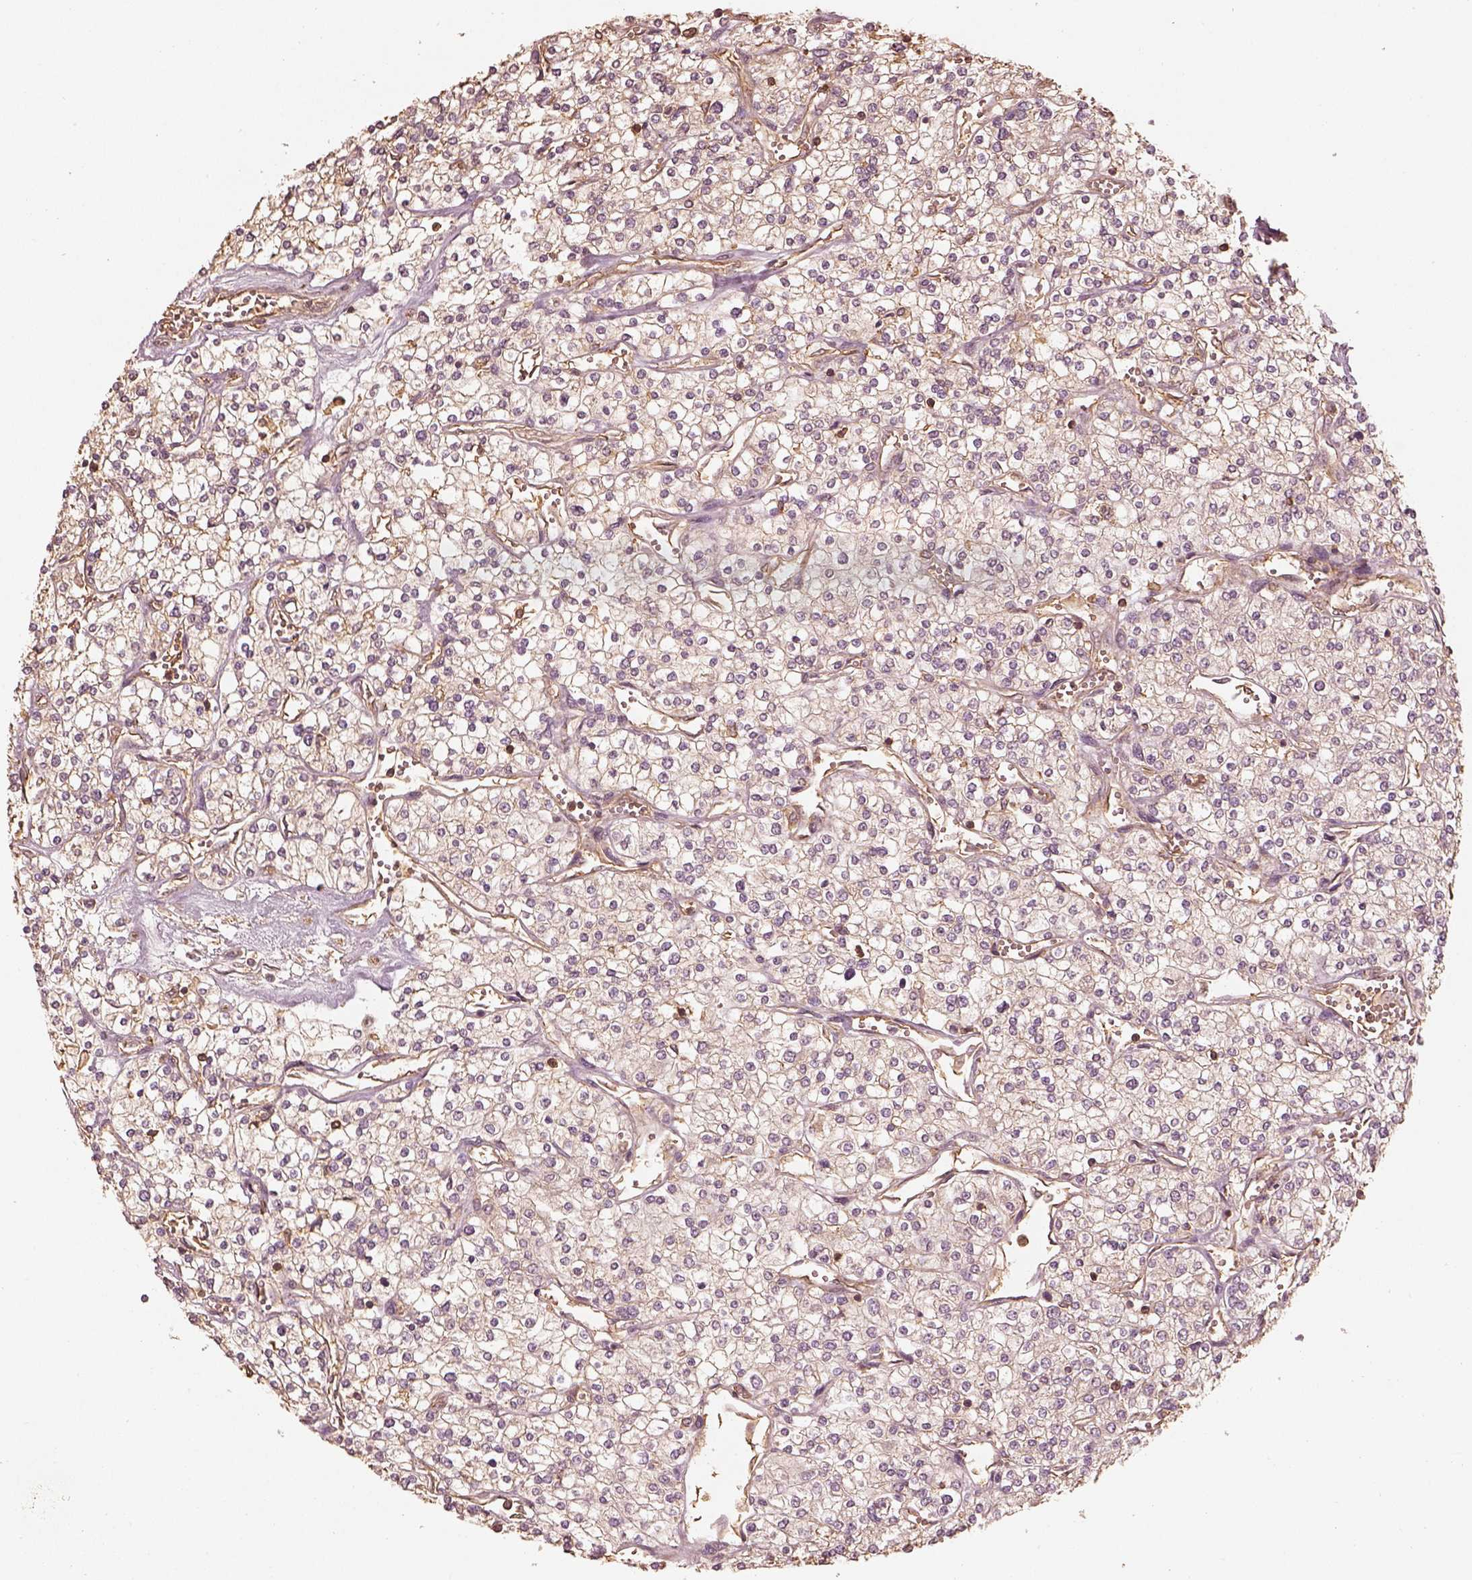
{"staining": {"intensity": "moderate", "quantity": "<25%", "location": "cytoplasmic/membranous"}, "tissue": "renal cancer", "cell_type": "Tumor cells", "image_type": "cancer", "snomed": [{"axis": "morphology", "description": "Adenocarcinoma, NOS"}, {"axis": "topography", "description": "Kidney"}], "caption": "There is low levels of moderate cytoplasmic/membranous expression in tumor cells of renal cancer (adenocarcinoma), as demonstrated by immunohistochemical staining (brown color).", "gene": "WDR7", "patient": {"sex": "male", "age": 80}}